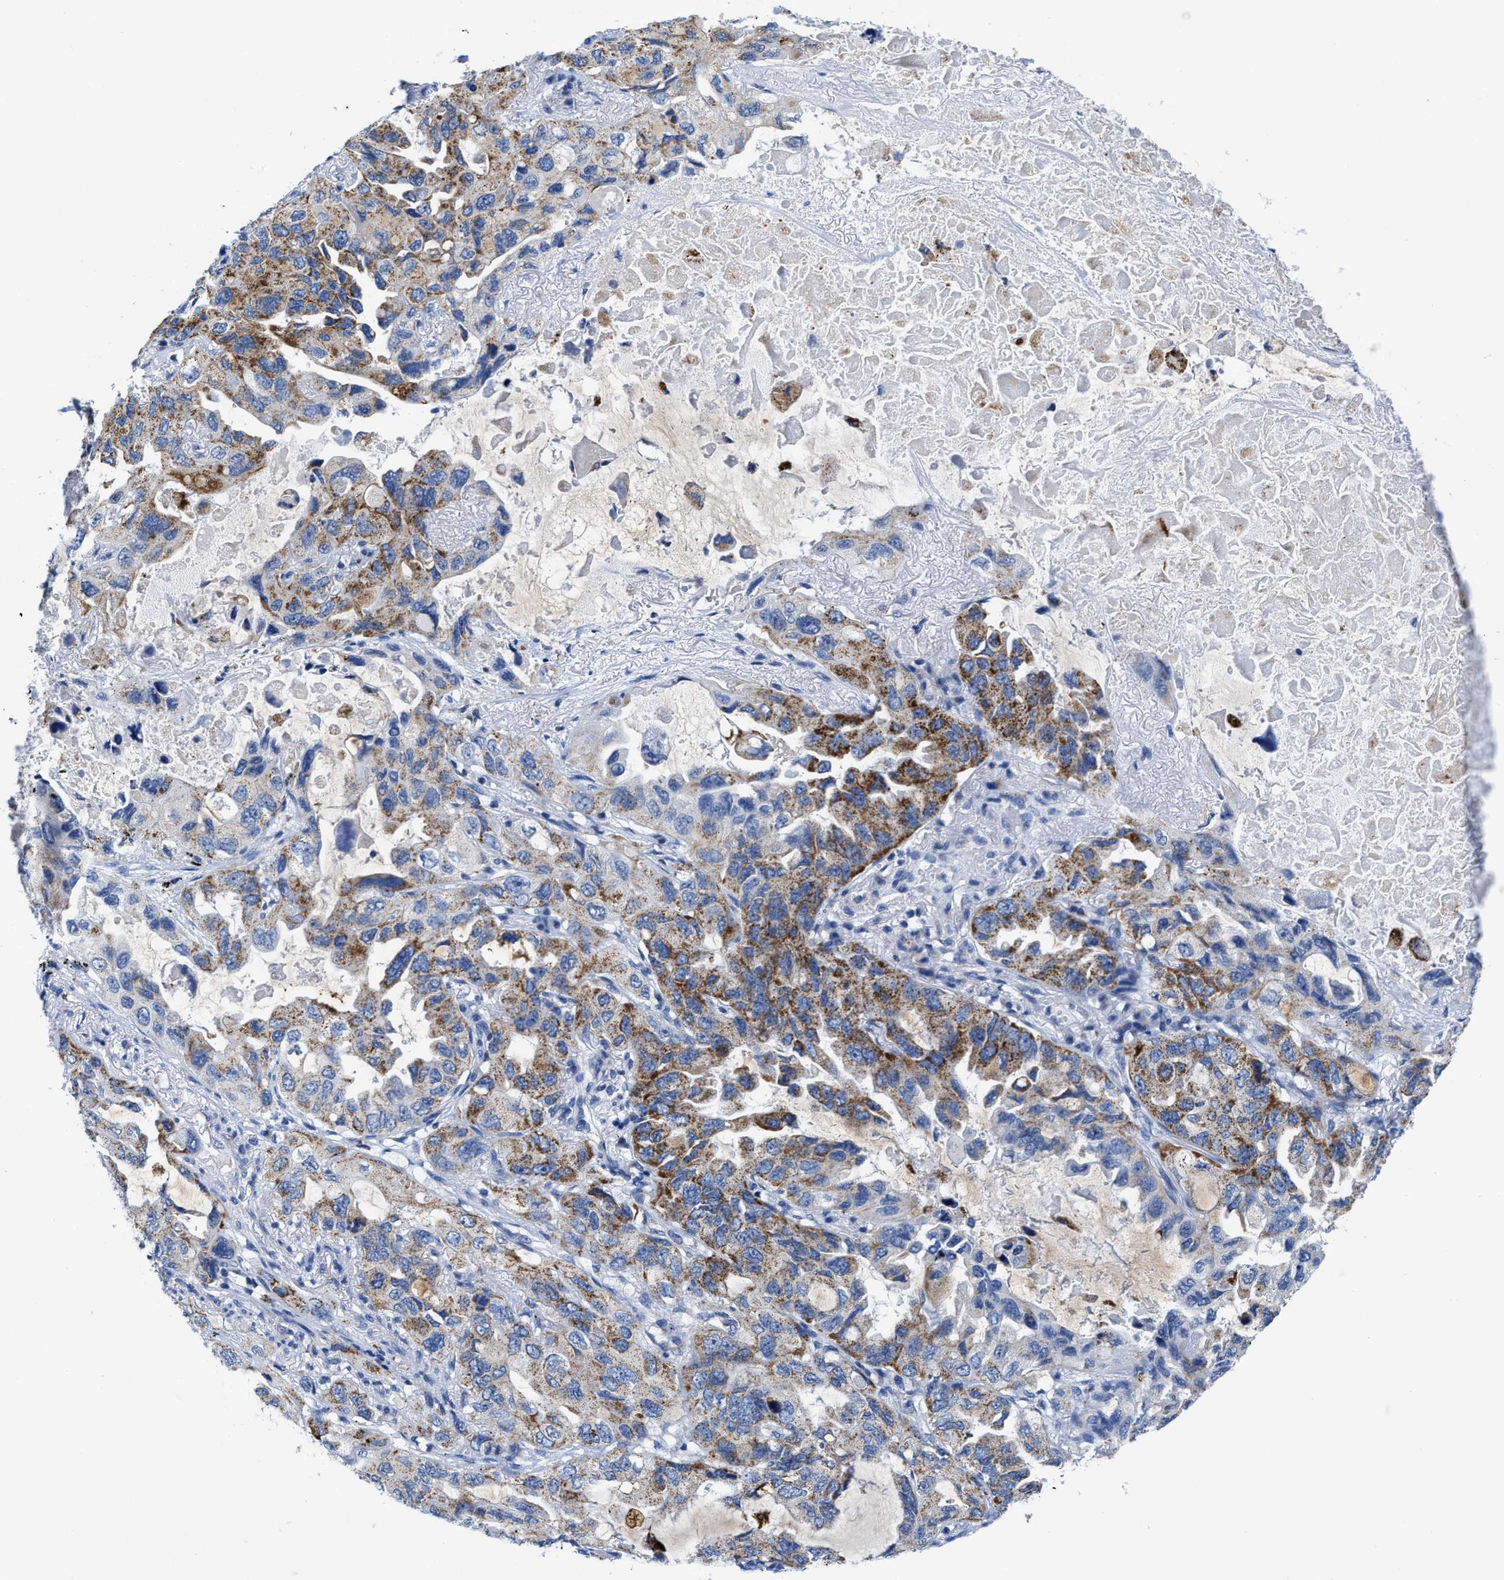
{"staining": {"intensity": "moderate", "quantity": ">75%", "location": "cytoplasmic/membranous"}, "tissue": "lung cancer", "cell_type": "Tumor cells", "image_type": "cancer", "snomed": [{"axis": "morphology", "description": "Squamous cell carcinoma, NOS"}, {"axis": "topography", "description": "Lung"}], "caption": "DAB (3,3'-diaminobenzidine) immunohistochemical staining of human lung cancer (squamous cell carcinoma) demonstrates moderate cytoplasmic/membranous protein positivity in about >75% of tumor cells.", "gene": "TBRG4", "patient": {"sex": "female", "age": 73}}